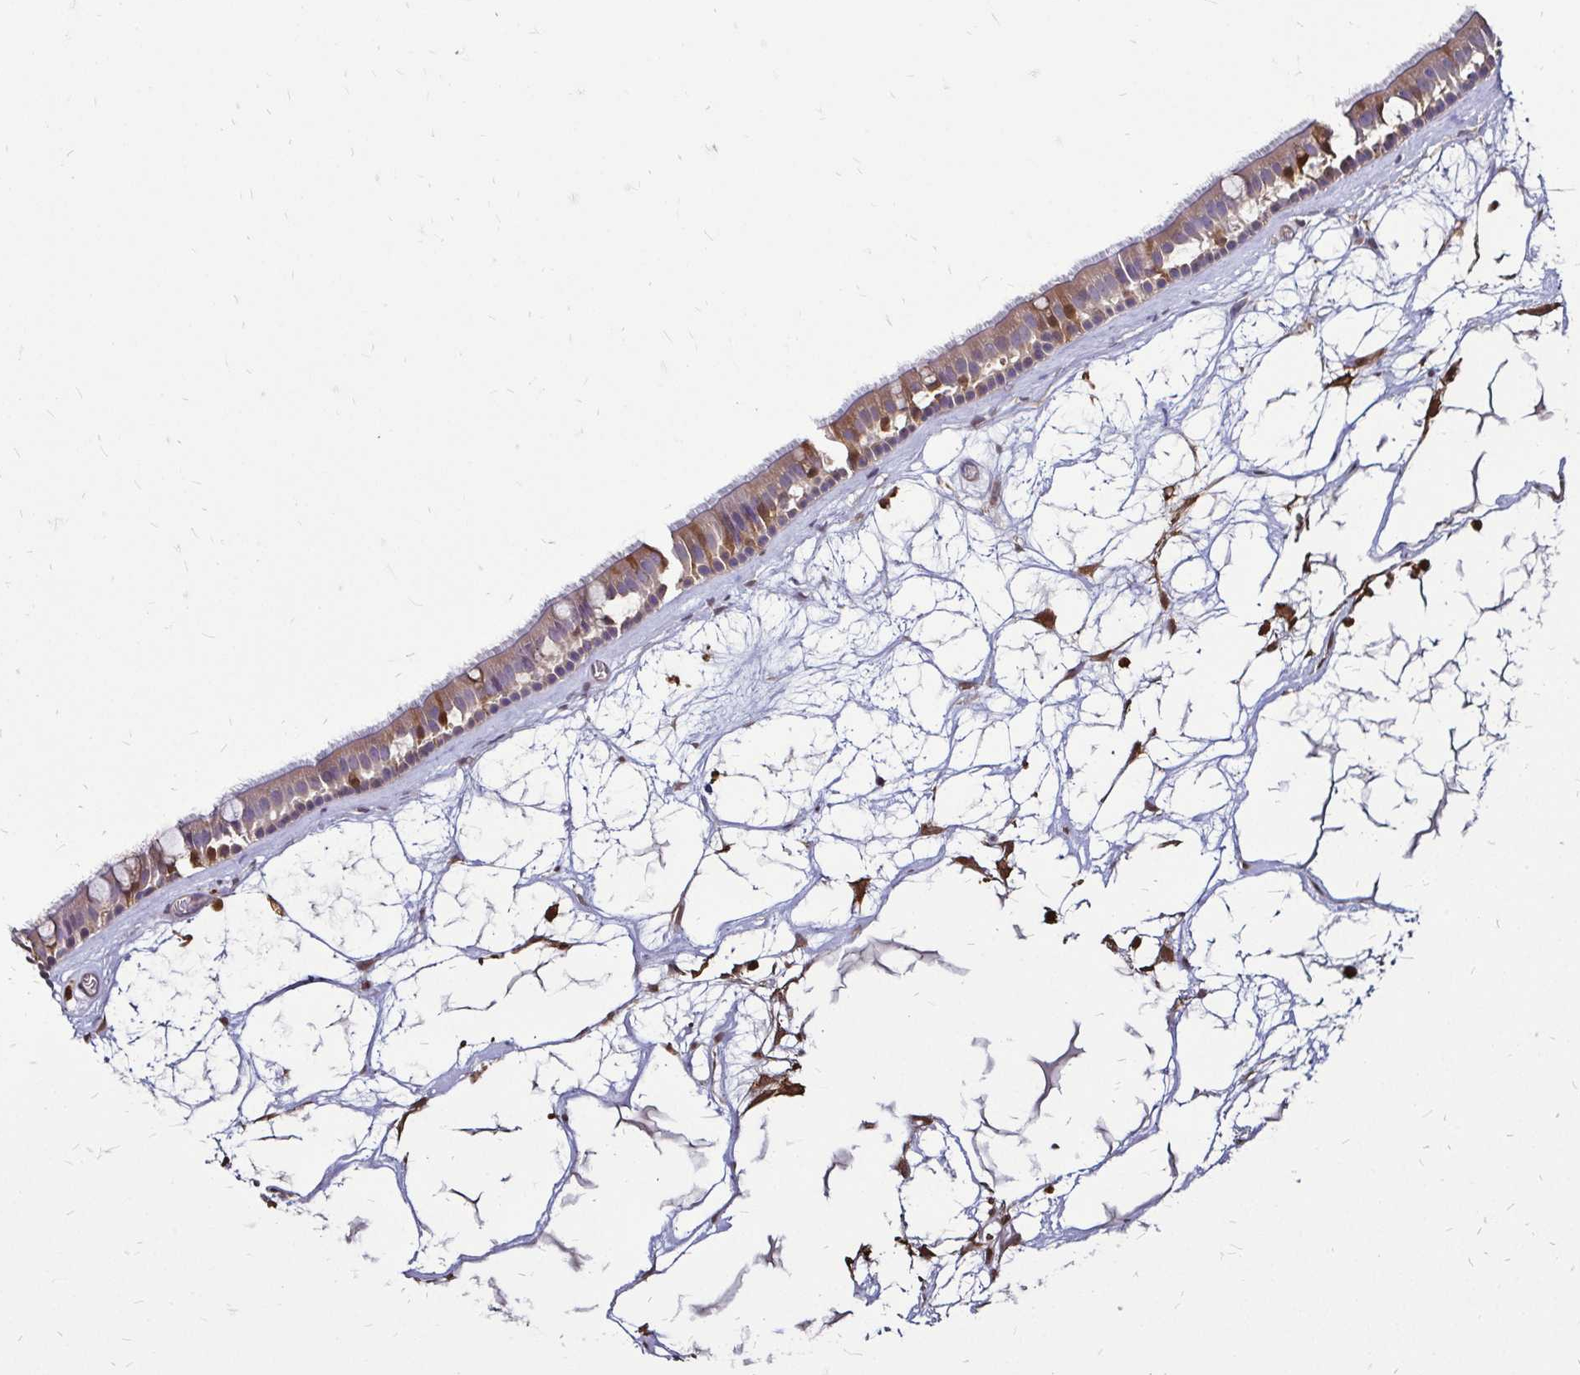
{"staining": {"intensity": "weak", "quantity": "25%-75%", "location": "cytoplasmic/membranous"}, "tissue": "nasopharynx", "cell_type": "Respiratory epithelial cells", "image_type": "normal", "snomed": [{"axis": "morphology", "description": "Normal tissue, NOS"}, {"axis": "topography", "description": "Nasopharynx"}], "caption": "Weak cytoplasmic/membranous staining is identified in approximately 25%-75% of respiratory epithelial cells in benign nasopharynx.", "gene": "ZFP1", "patient": {"sex": "male", "age": 68}}